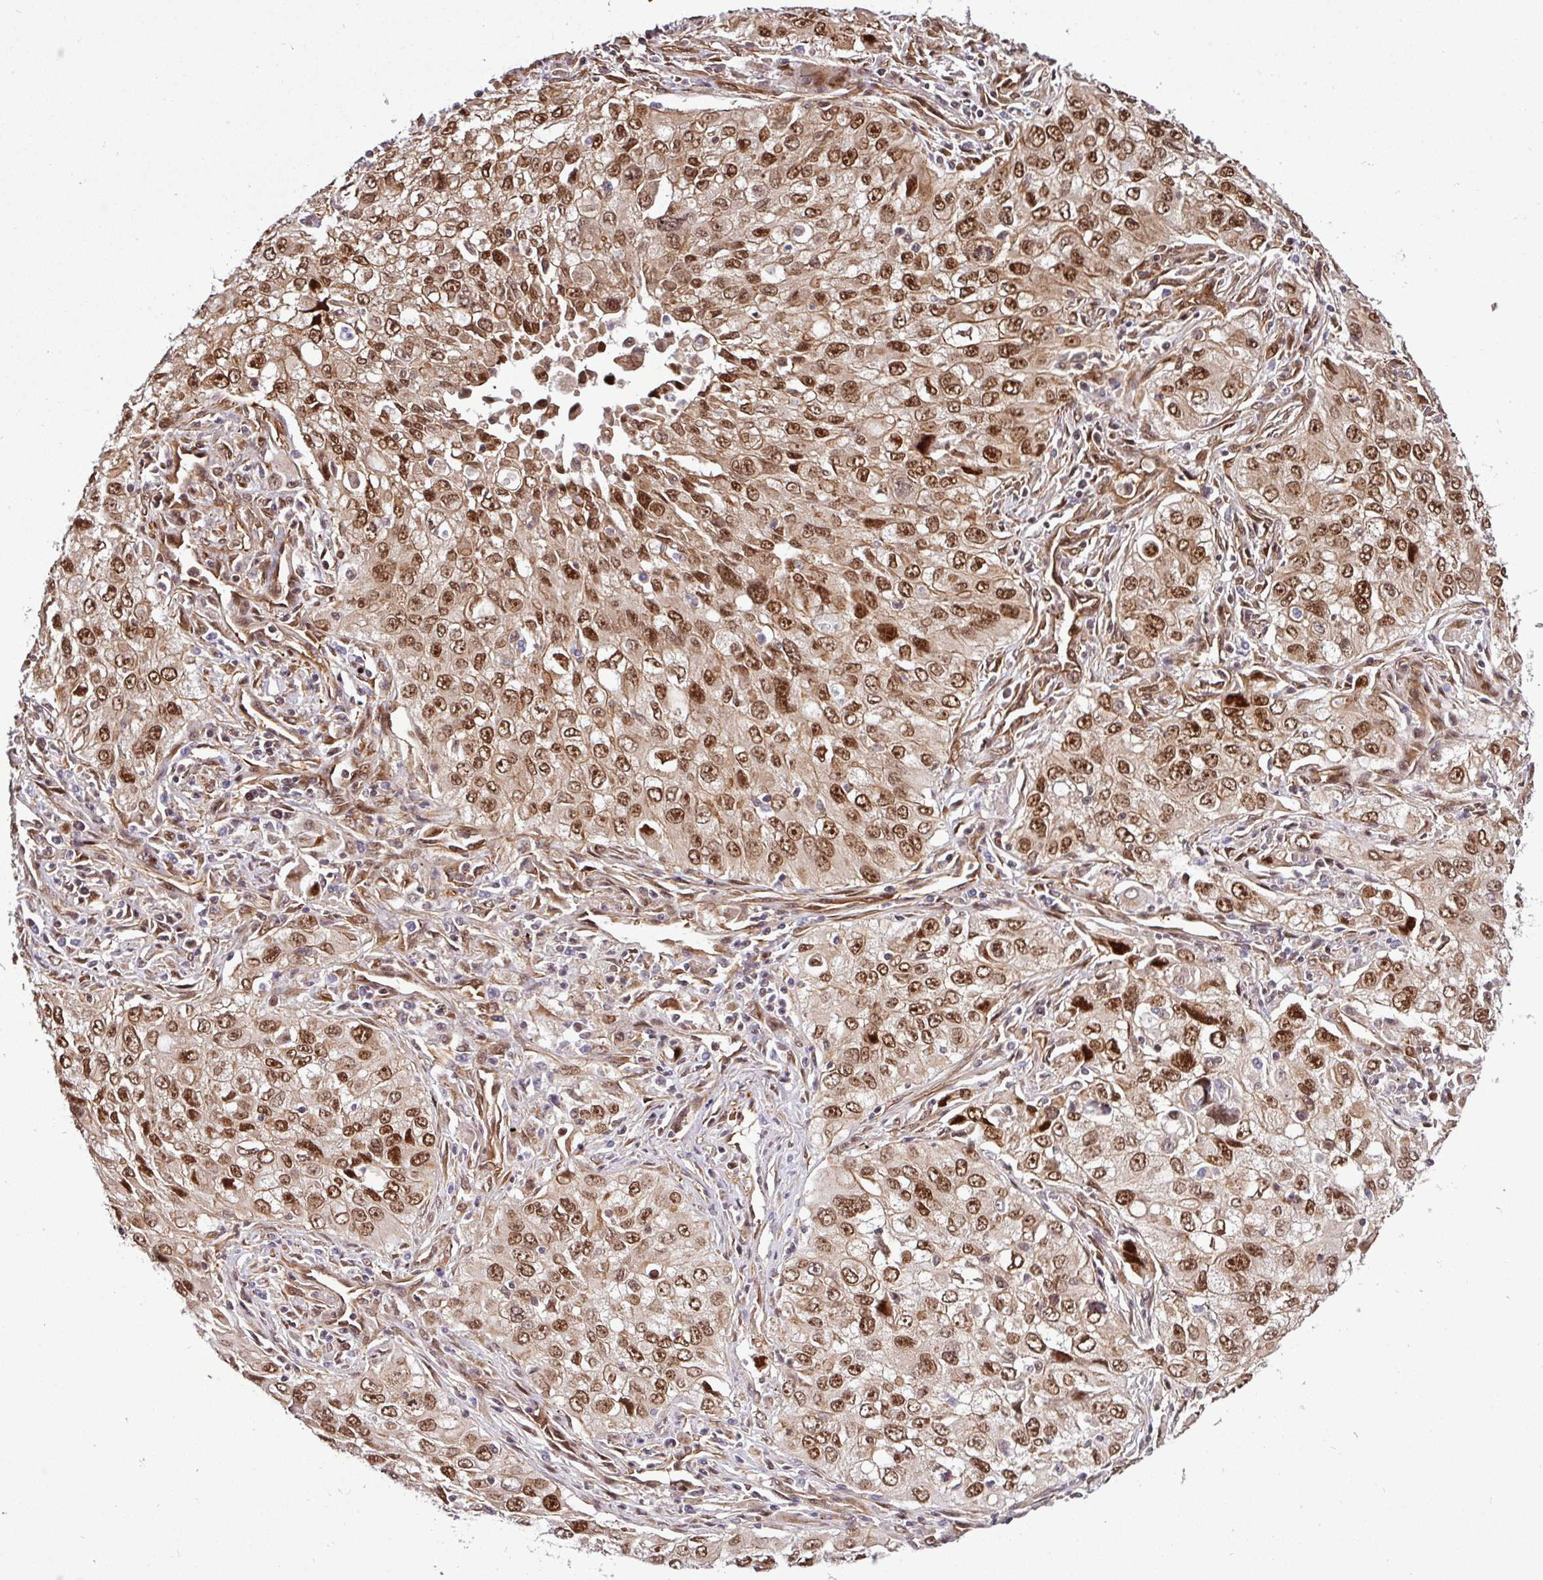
{"staining": {"intensity": "strong", "quantity": ">75%", "location": "nuclear"}, "tissue": "lung cancer", "cell_type": "Tumor cells", "image_type": "cancer", "snomed": [{"axis": "morphology", "description": "Adenocarcinoma, NOS"}, {"axis": "morphology", "description": "Adenocarcinoma, metastatic, NOS"}, {"axis": "topography", "description": "Lymph node"}, {"axis": "topography", "description": "Lung"}], "caption": "Tumor cells display strong nuclear staining in about >75% of cells in adenocarcinoma (lung). Using DAB (3,3'-diaminobenzidine) (brown) and hematoxylin (blue) stains, captured at high magnification using brightfield microscopy.", "gene": "C7orf50", "patient": {"sex": "female", "age": 42}}